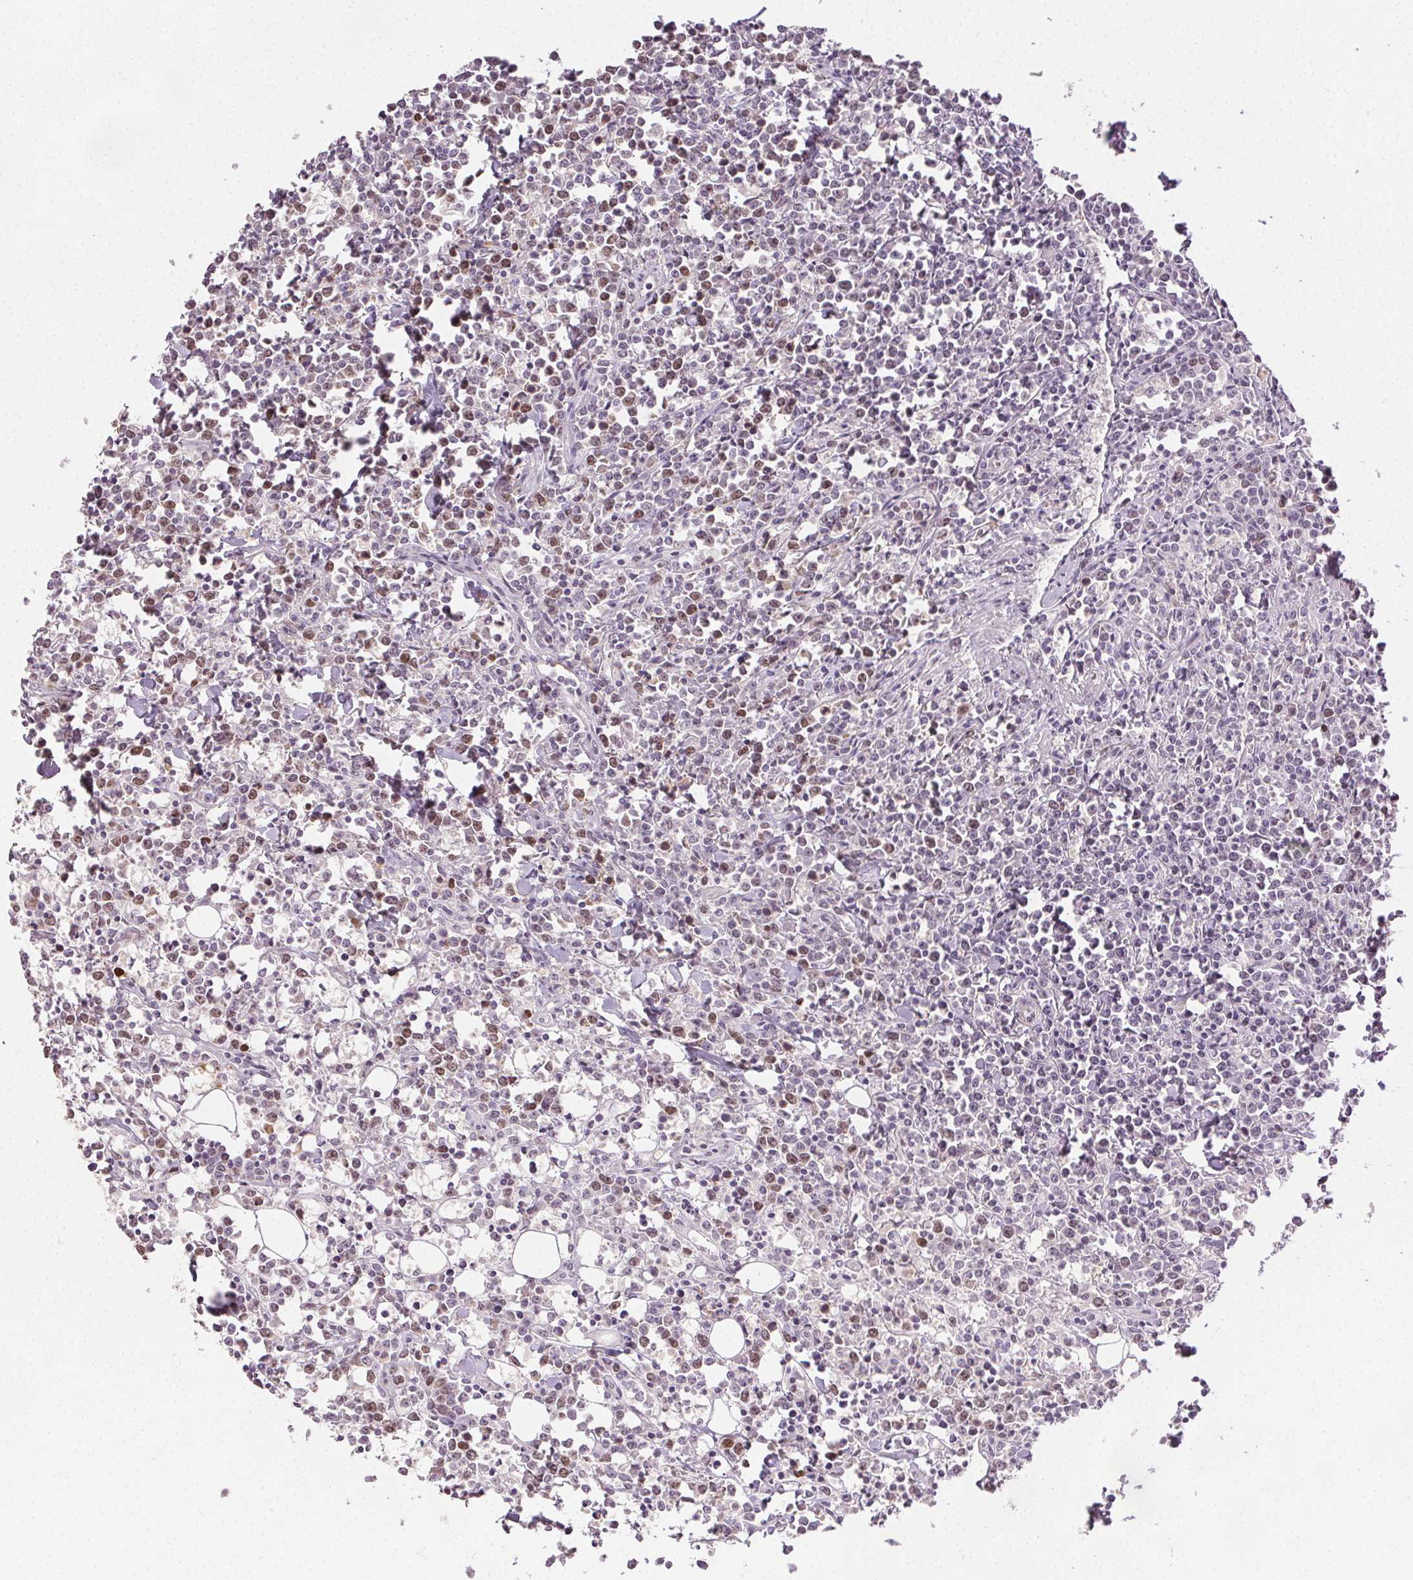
{"staining": {"intensity": "moderate", "quantity": "25%-75%", "location": "nuclear"}, "tissue": "lymphoma", "cell_type": "Tumor cells", "image_type": "cancer", "snomed": [{"axis": "morphology", "description": "Malignant lymphoma, non-Hodgkin's type, High grade"}, {"axis": "topography", "description": "Small intestine"}], "caption": "Protein expression analysis of human lymphoma reveals moderate nuclear staining in approximately 25%-75% of tumor cells. The staining was performed using DAB (3,3'-diaminobenzidine), with brown indicating positive protein expression. Nuclei are stained blue with hematoxylin.", "gene": "ANLN", "patient": {"sex": "female", "age": 56}}